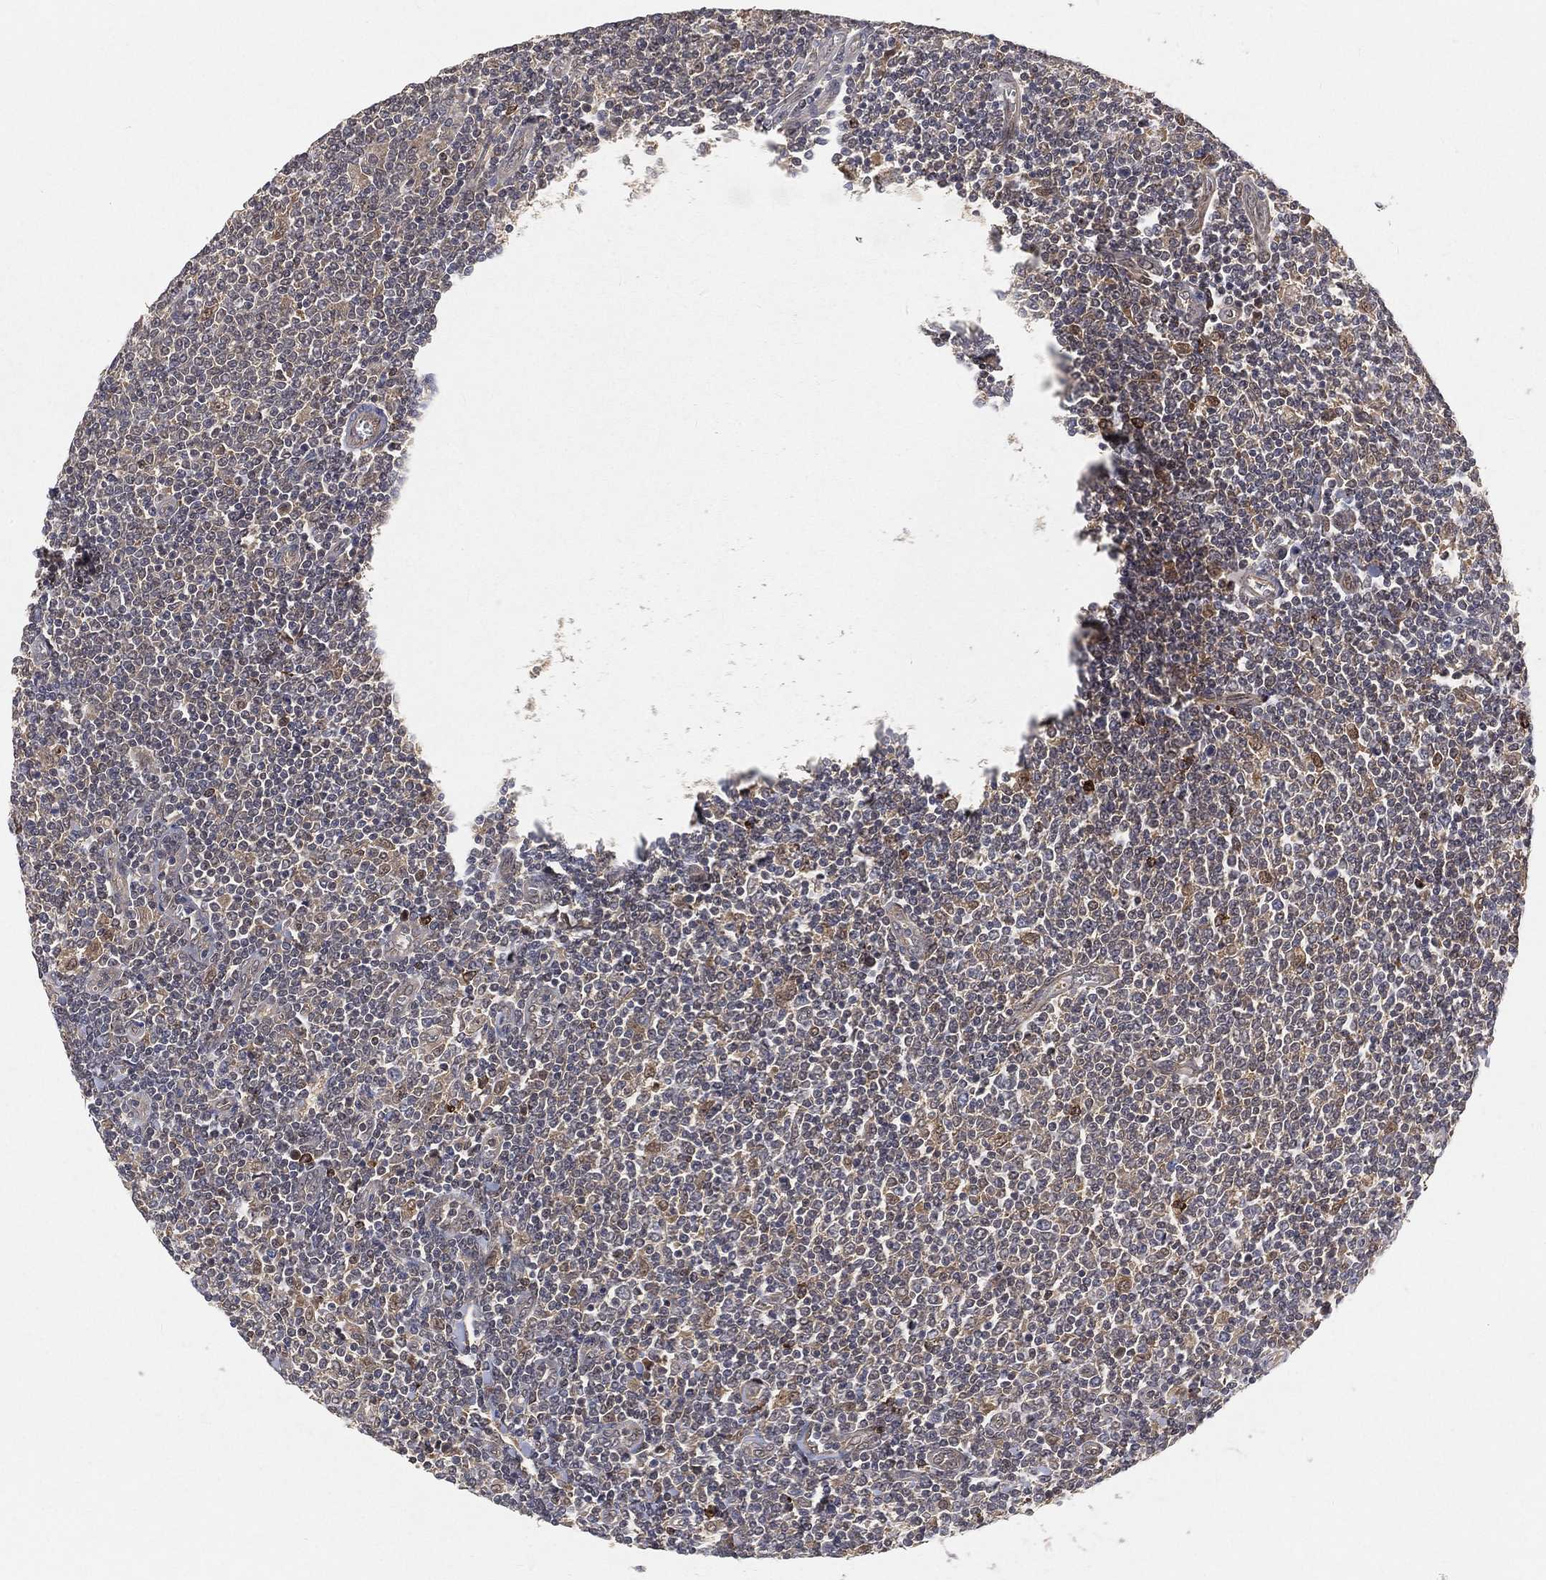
{"staining": {"intensity": "negative", "quantity": "none", "location": "none"}, "tissue": "lymphoma", "cell_type": "Tumor cells", "image_type": "cancer", "snomed": [{"axis": "morphology", "description": "Malignant lymphoma, non-Hodgkin's type, Low grade"}, {"axis": "topography", "description": "Lymph node"}], "caption": "Tumor cells are negative for protein expression in human low-grade malignant lymphoma, non-Hodgkin's type.", "gene": "MAPK1", "patient": {"sex": "male", "age": 52}}